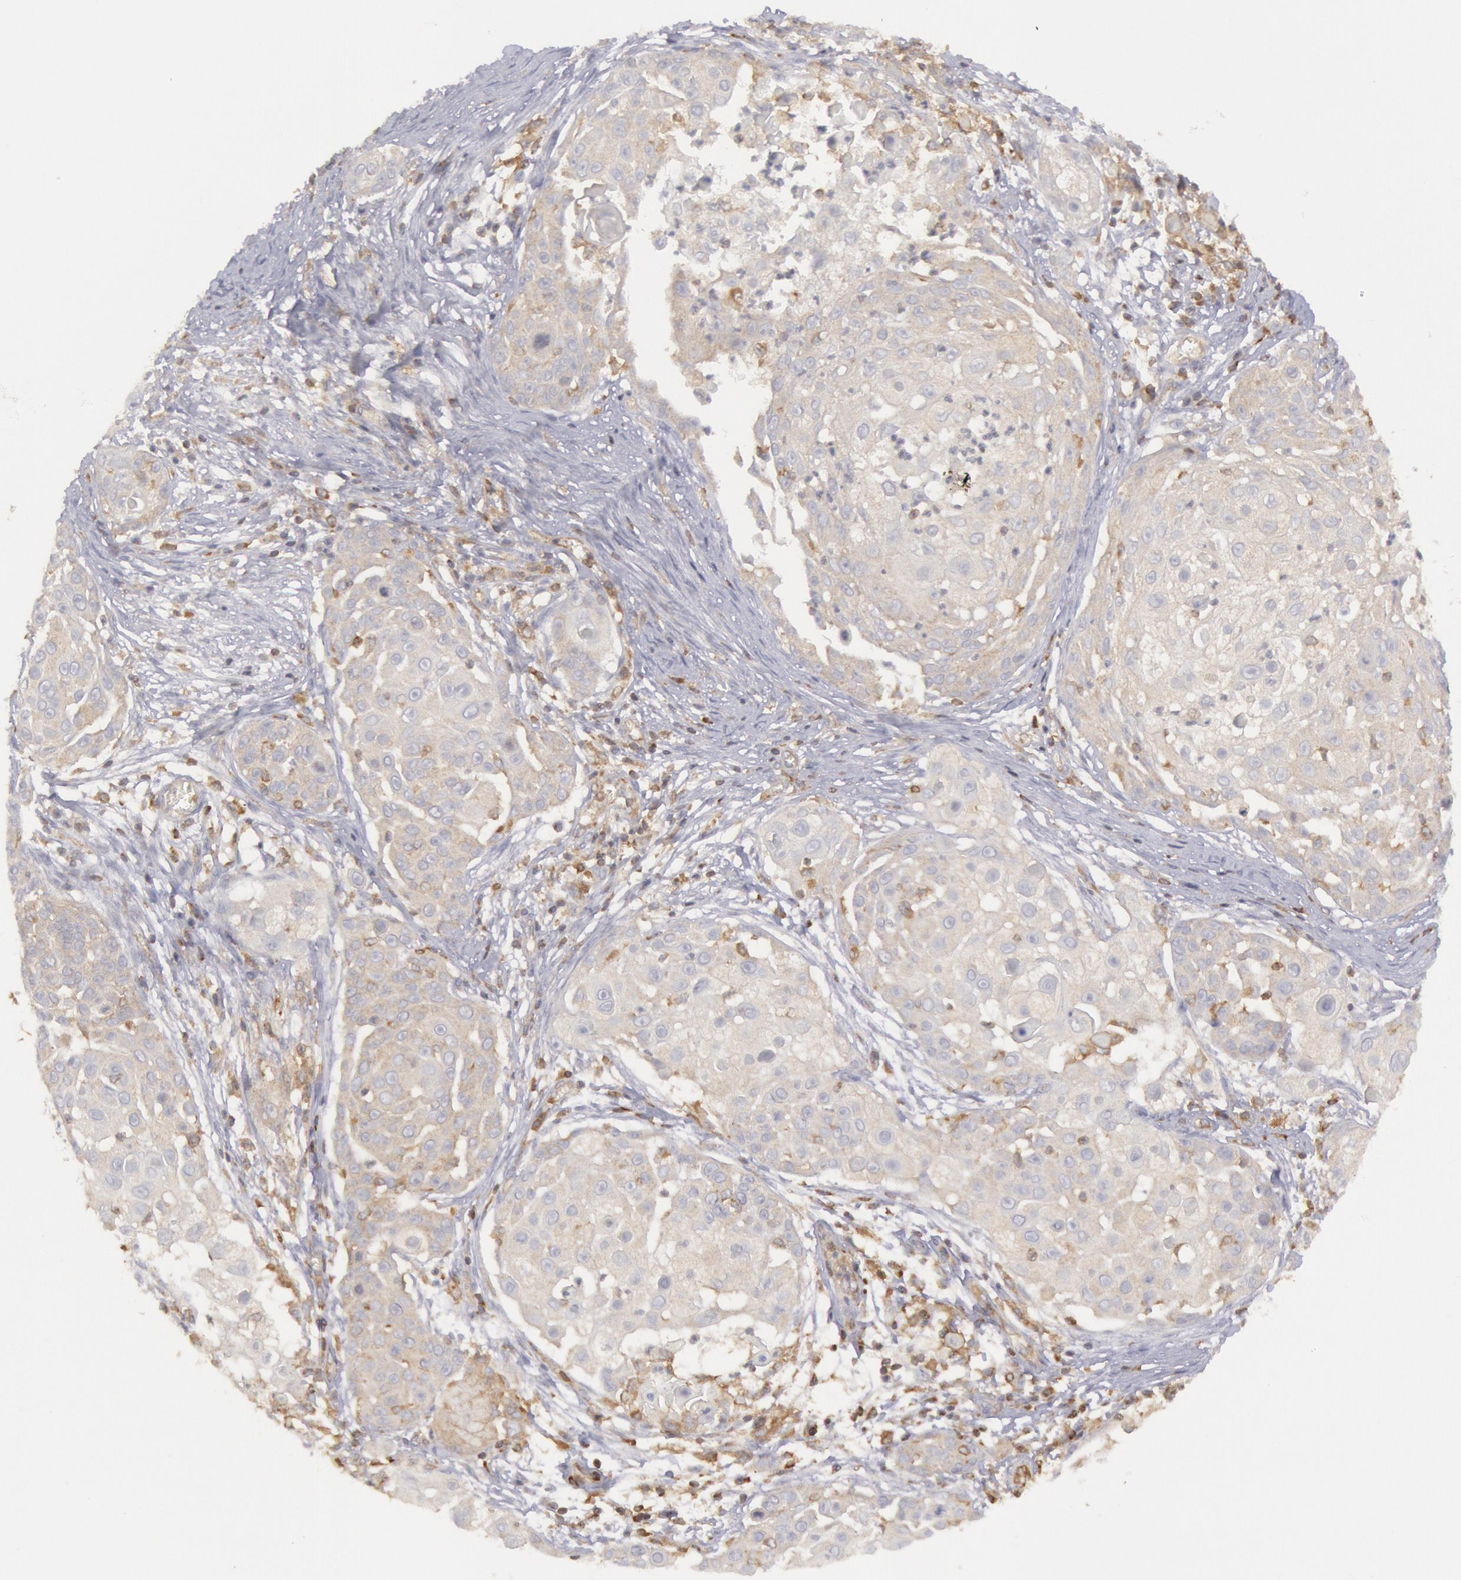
{"staining": {"intensity": "weak", "quantity": ">75%", "location": "cytoplasmic/membranous"}, "tissue": "skin cancer", "cell_type": "Tumor cells", "image_type": "cancer", "snomed": [{"axis": "morphology", "description": "Squamous cell carcinoma, NOS"}, {"axis": "topography", "description": "Skin"}], "caption": "Tumor cells reveal low levels of weak cytoplasmic/membranous expression in about >75% of cells in human skin squamous cell carcinoma. The protein is shown in brown color, while the nuclei are stained blue.", "gene": "IKBKB", "patient": {"sex": "female", "age": 57}}